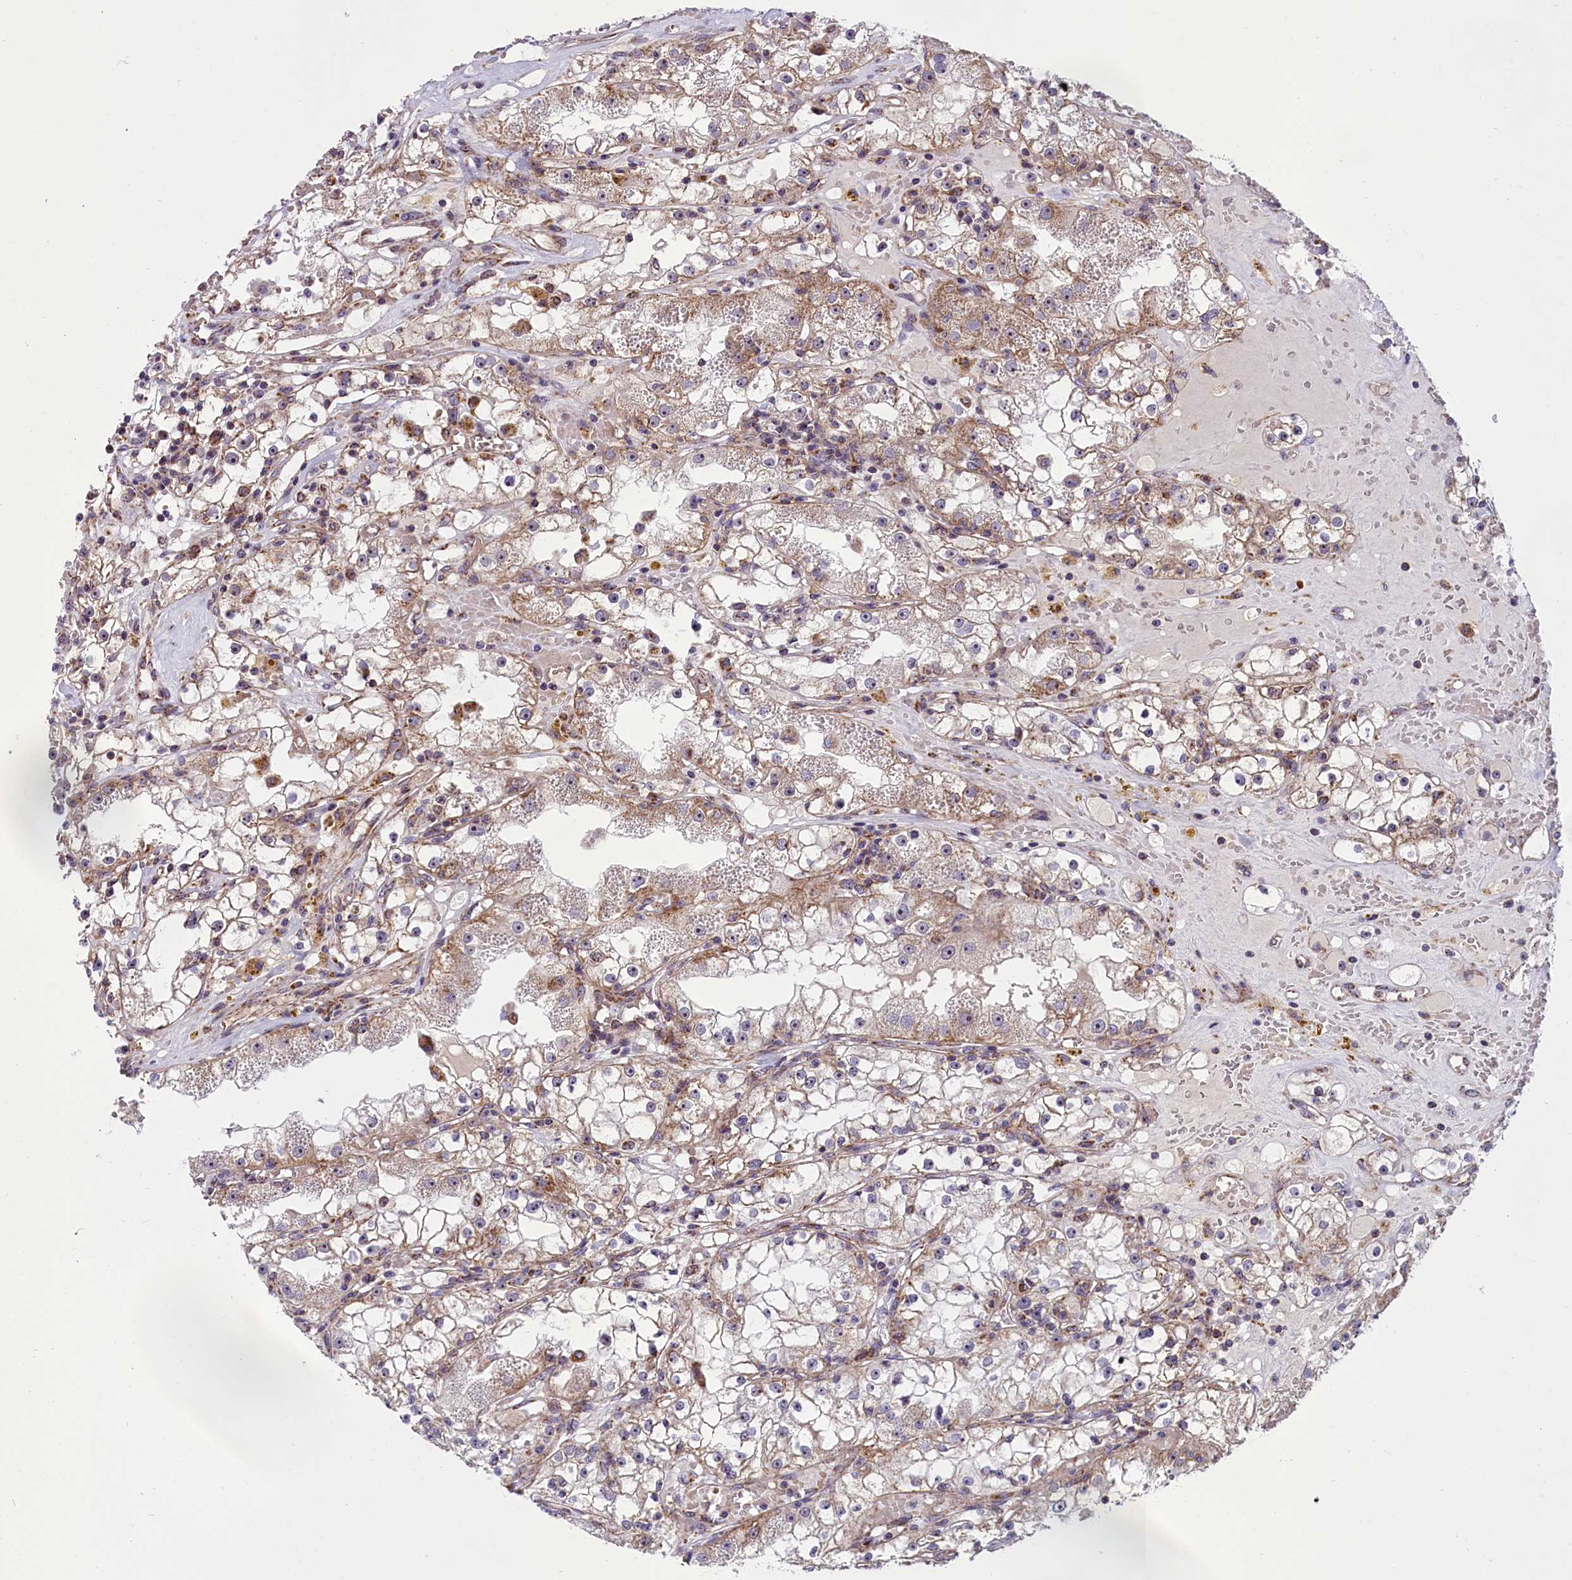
{"staining": {"intensity": "weak", "quantity": "<25%", "location": "cytoplasmic/membranous"}, "tissue": "renal cancer", "cell_type": "Tumor cells", "image_type": "cancer", "snomed": [{"axis": "morphology", "description": "Adenocarcinoma, NOS"}, {"axis": "topography", "description": "Kidney"}], "caption": "Immunohistochemical staining of human renal cancer (adenocarcinoma) shows no significant positivity in tumor cells. (Immunohistochemistry (ihc), brightfield microscopy, high magnification).", "gene": "NDUFS5", "patient": {"sex": "male", "age": 56}}